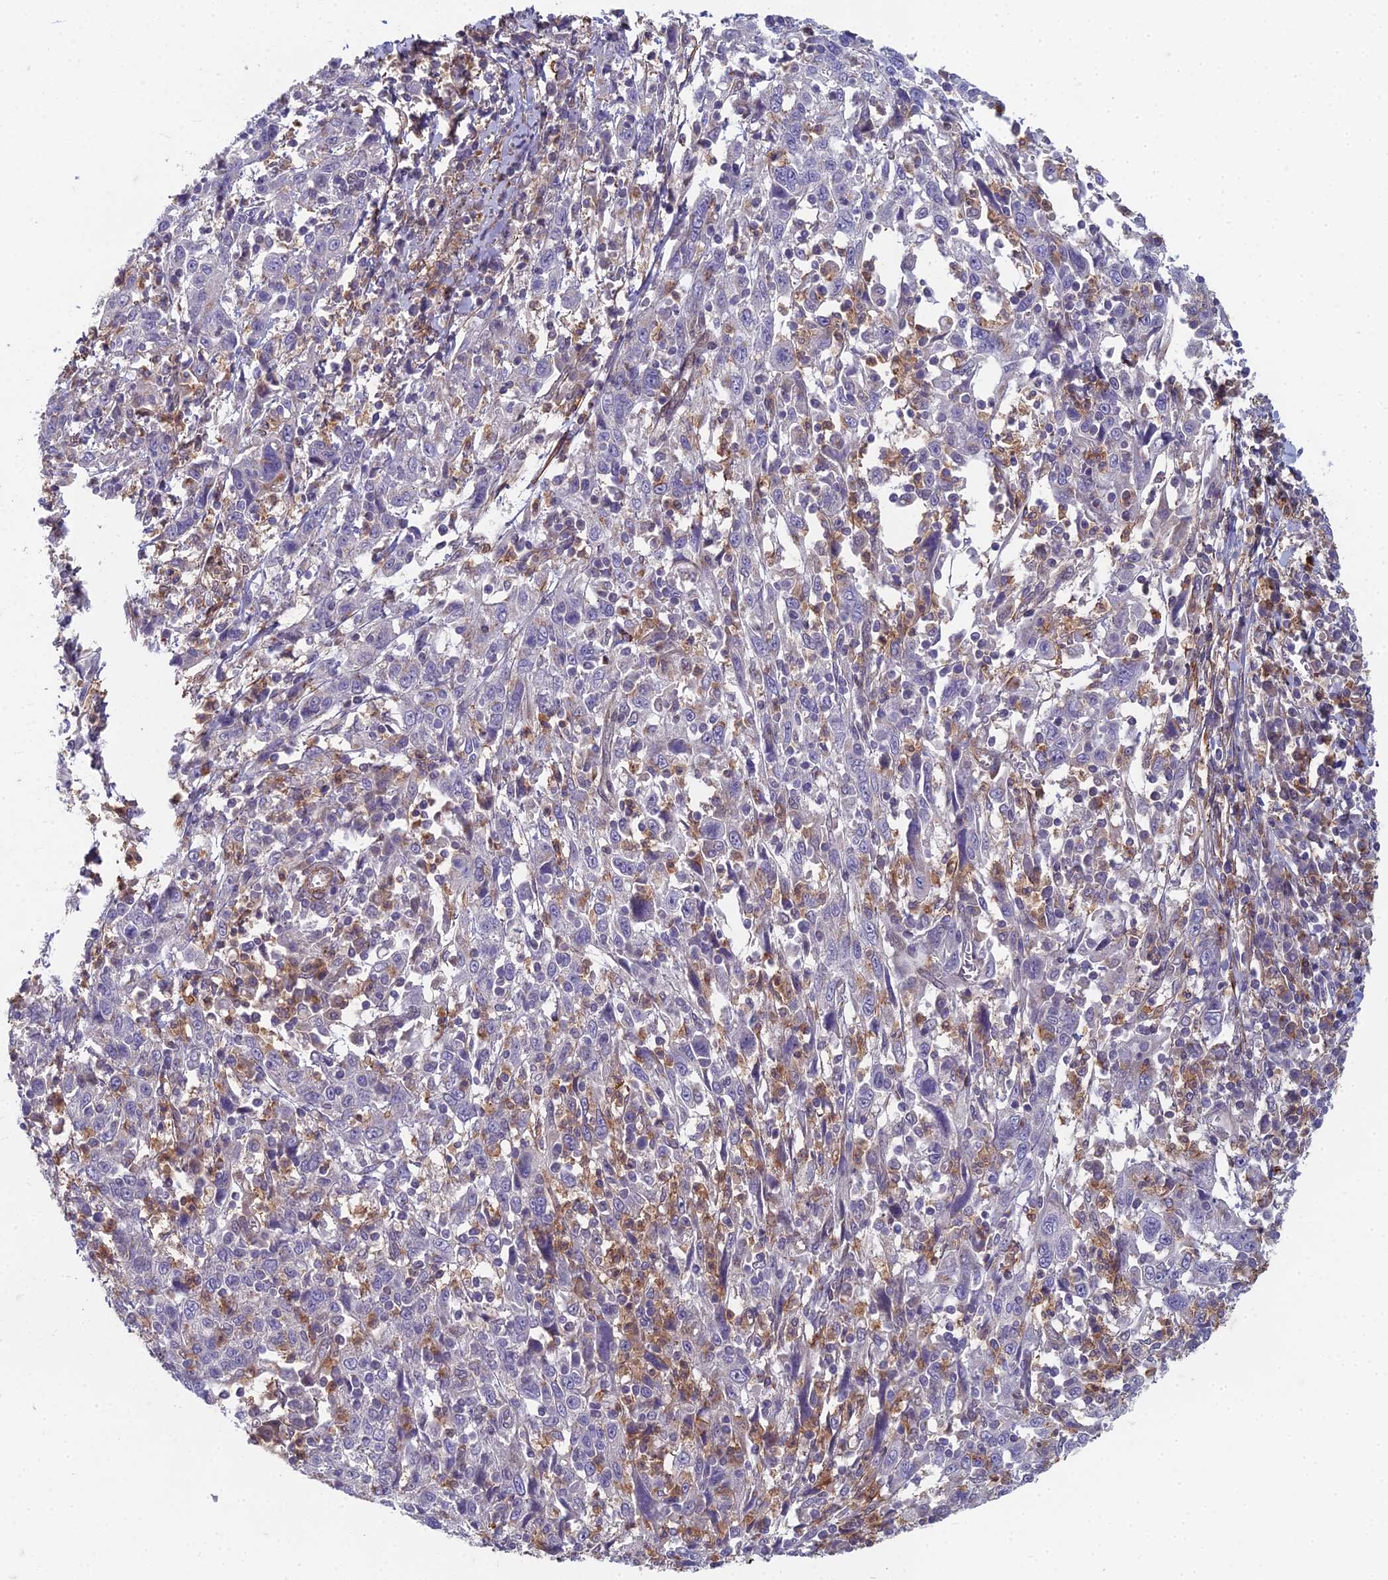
{"staining": {"intensity": "negative", "quantity": "none", "location": "none"}, "tissue": "cervical cancer", "cell_type": "Tumor cells", "image_type": "cancer", "snomed": [{"axis": "morphology", "description": "Squamous cell carcinoma, NOS"}, {"axis": "topography", "description": "Cervix"}], "caption": "The micrograph displays no significant expression in tumor cells of cervical cancer.", "gene": "ZNF626", "patient": {"sex": "female", "age": 46}}